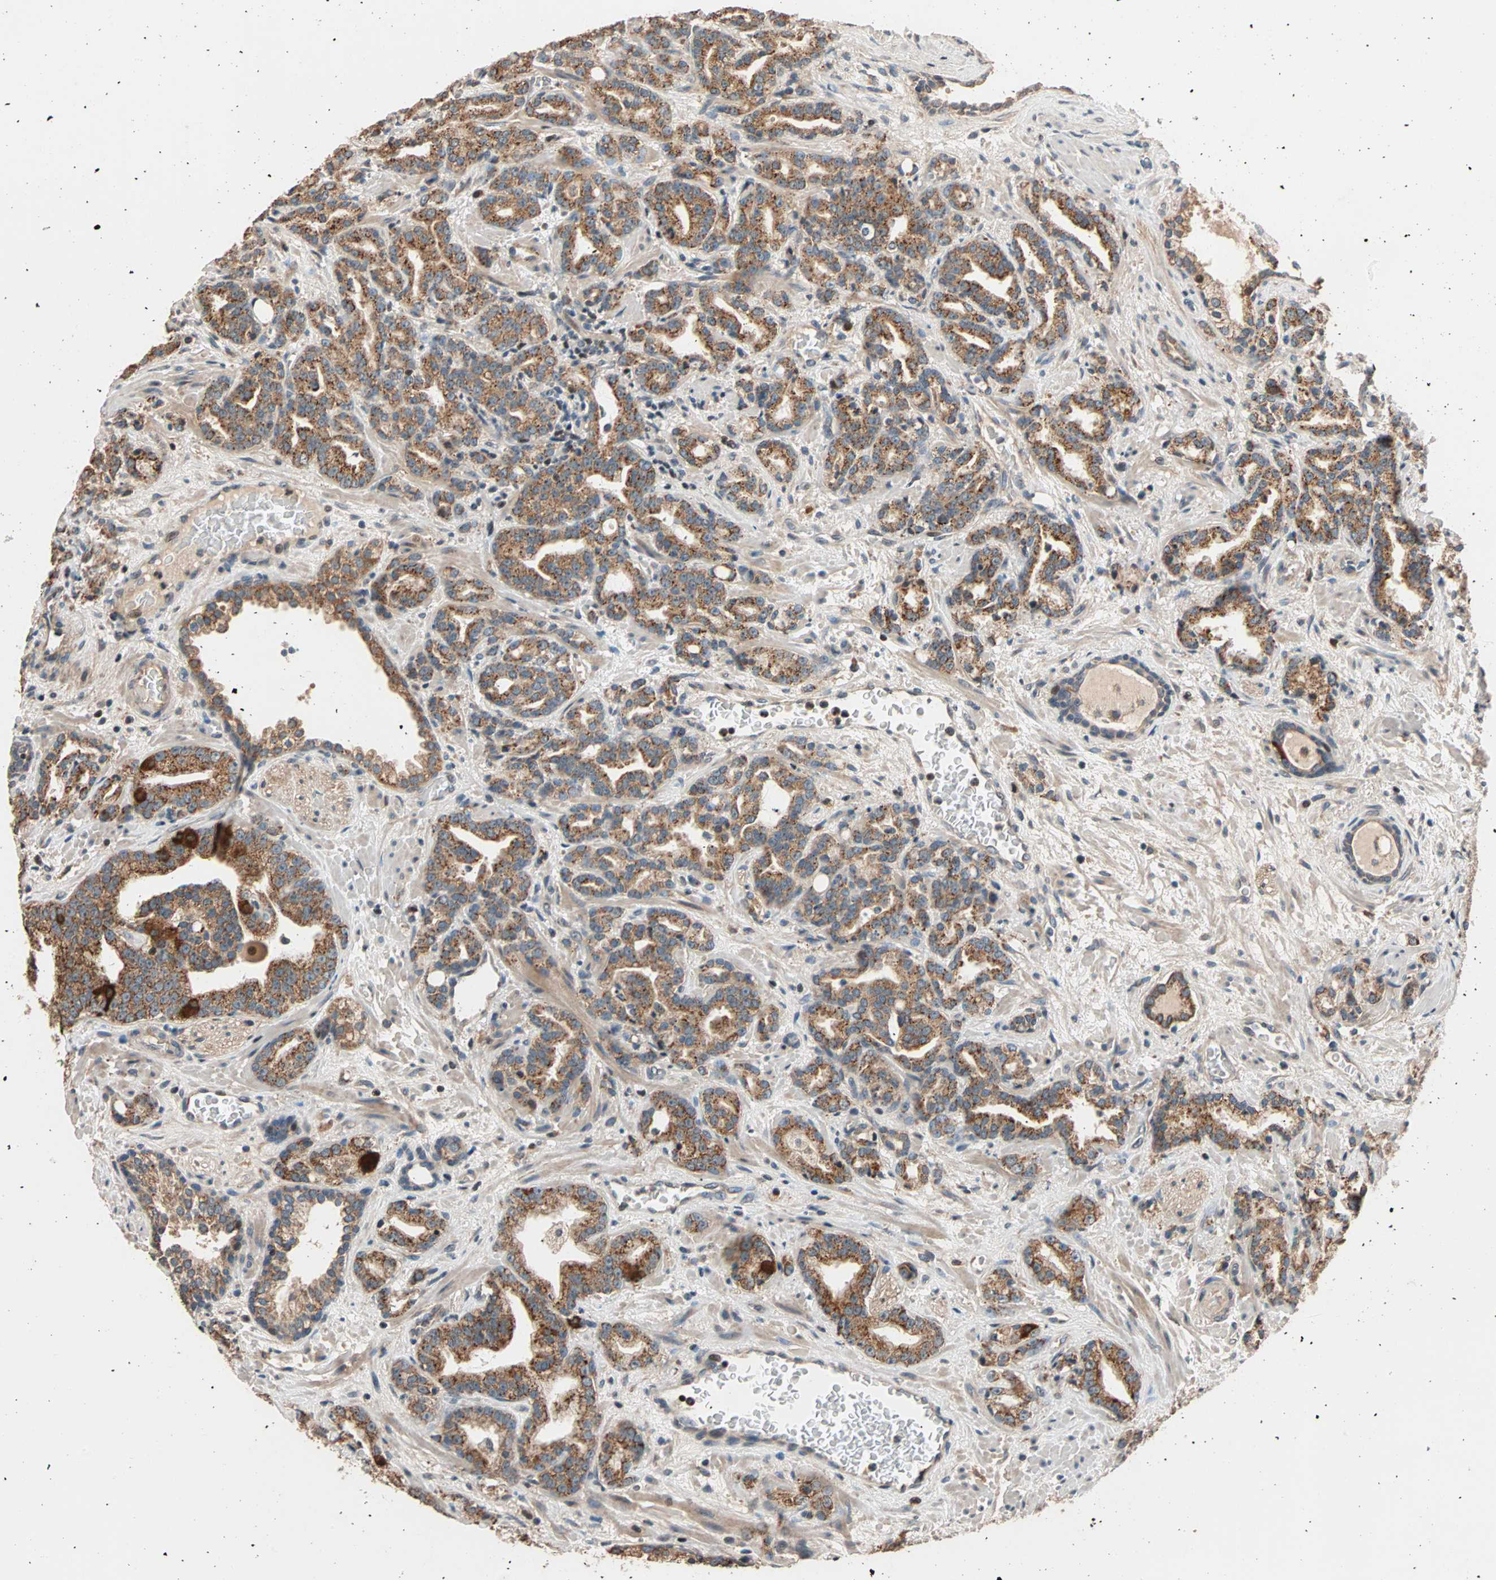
{"staining": {"intensity": "moderate", "quantity": ">75%", "location": "cytoplasmic/membranous"}, "tissue": "prostate cancer", "cell_type": "Tumor cells", "image_type": "cancer", "snomed": [{"axis": "morphology", "description": "Adenocarcinoma, Low grade"}, {"axis": "topography", "description": "Prostate"}], "caption": "IHC micrograph of neoplastic tissue: prostate adenocarcinoma (low-grade) stained using immunohistochemistry (IHC) demonstrates medium levels of moderate protein expression localized specifically in the cytoplasmic/membranous of tumor cells, appearing as a cytoplasmic/membranous brown color.", "gene": "HECW1", "patient": {"sex": "male", "age": 63}}